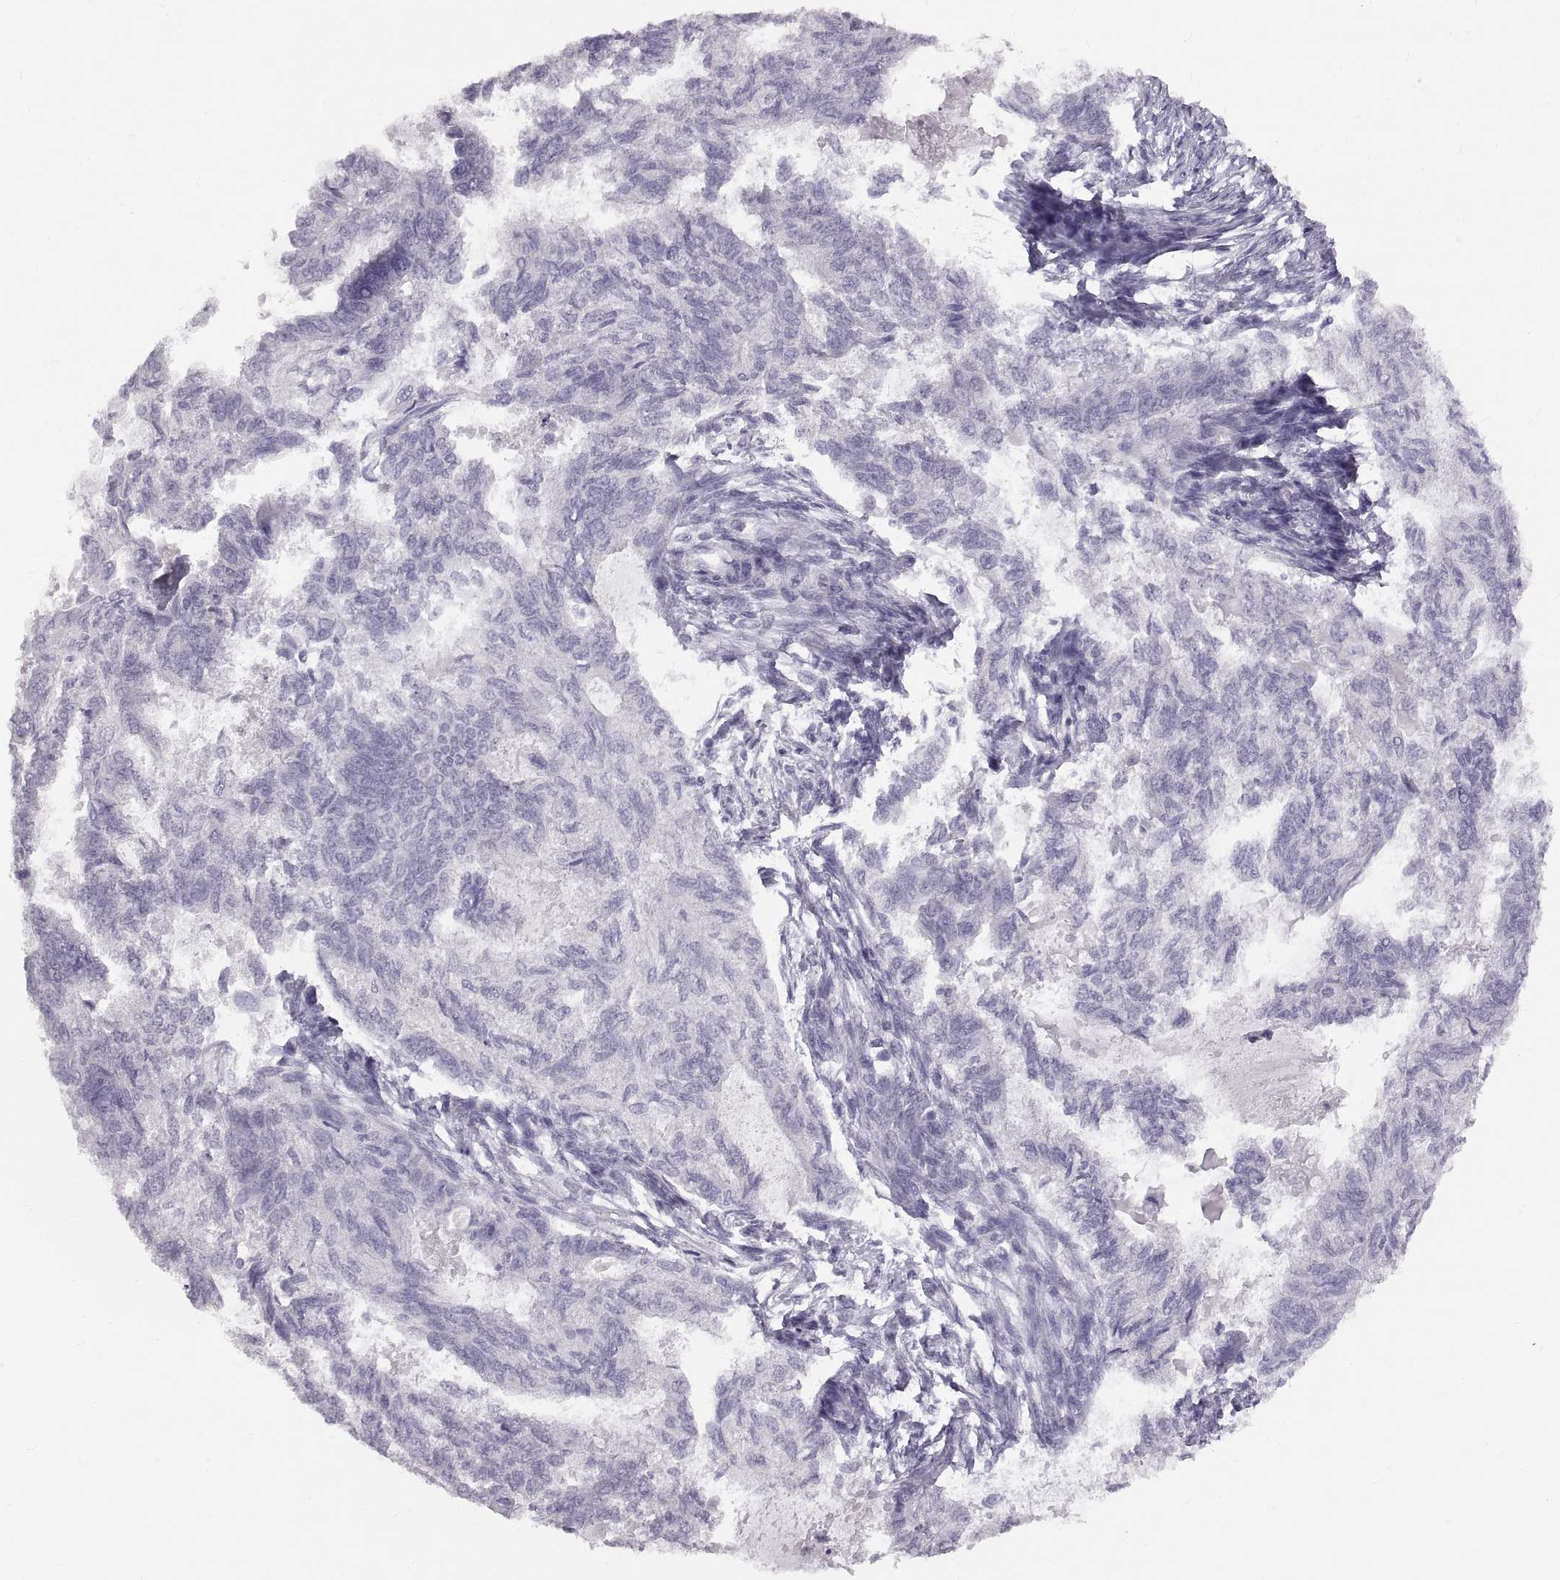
{"staining": {"intensity": "negative", "quantity": "none", "location": "none"}, "tissue": "endometrial cancer", "cell_type": "Tumor cells", "image_type": "cancer", "snomed": [{"axis": "morphology", "description": "Adenocarcinoma, NOS"}, {"axis": "topography", "description": "Endometrium"}], "caption": "IHC histopathology image of human adenocarcinoma (endometrial) stained for a protein (brown), which shows no expression in tumor cells.", "gene": "SPACDR", "patient": {"sex": "female", "age": 86}}